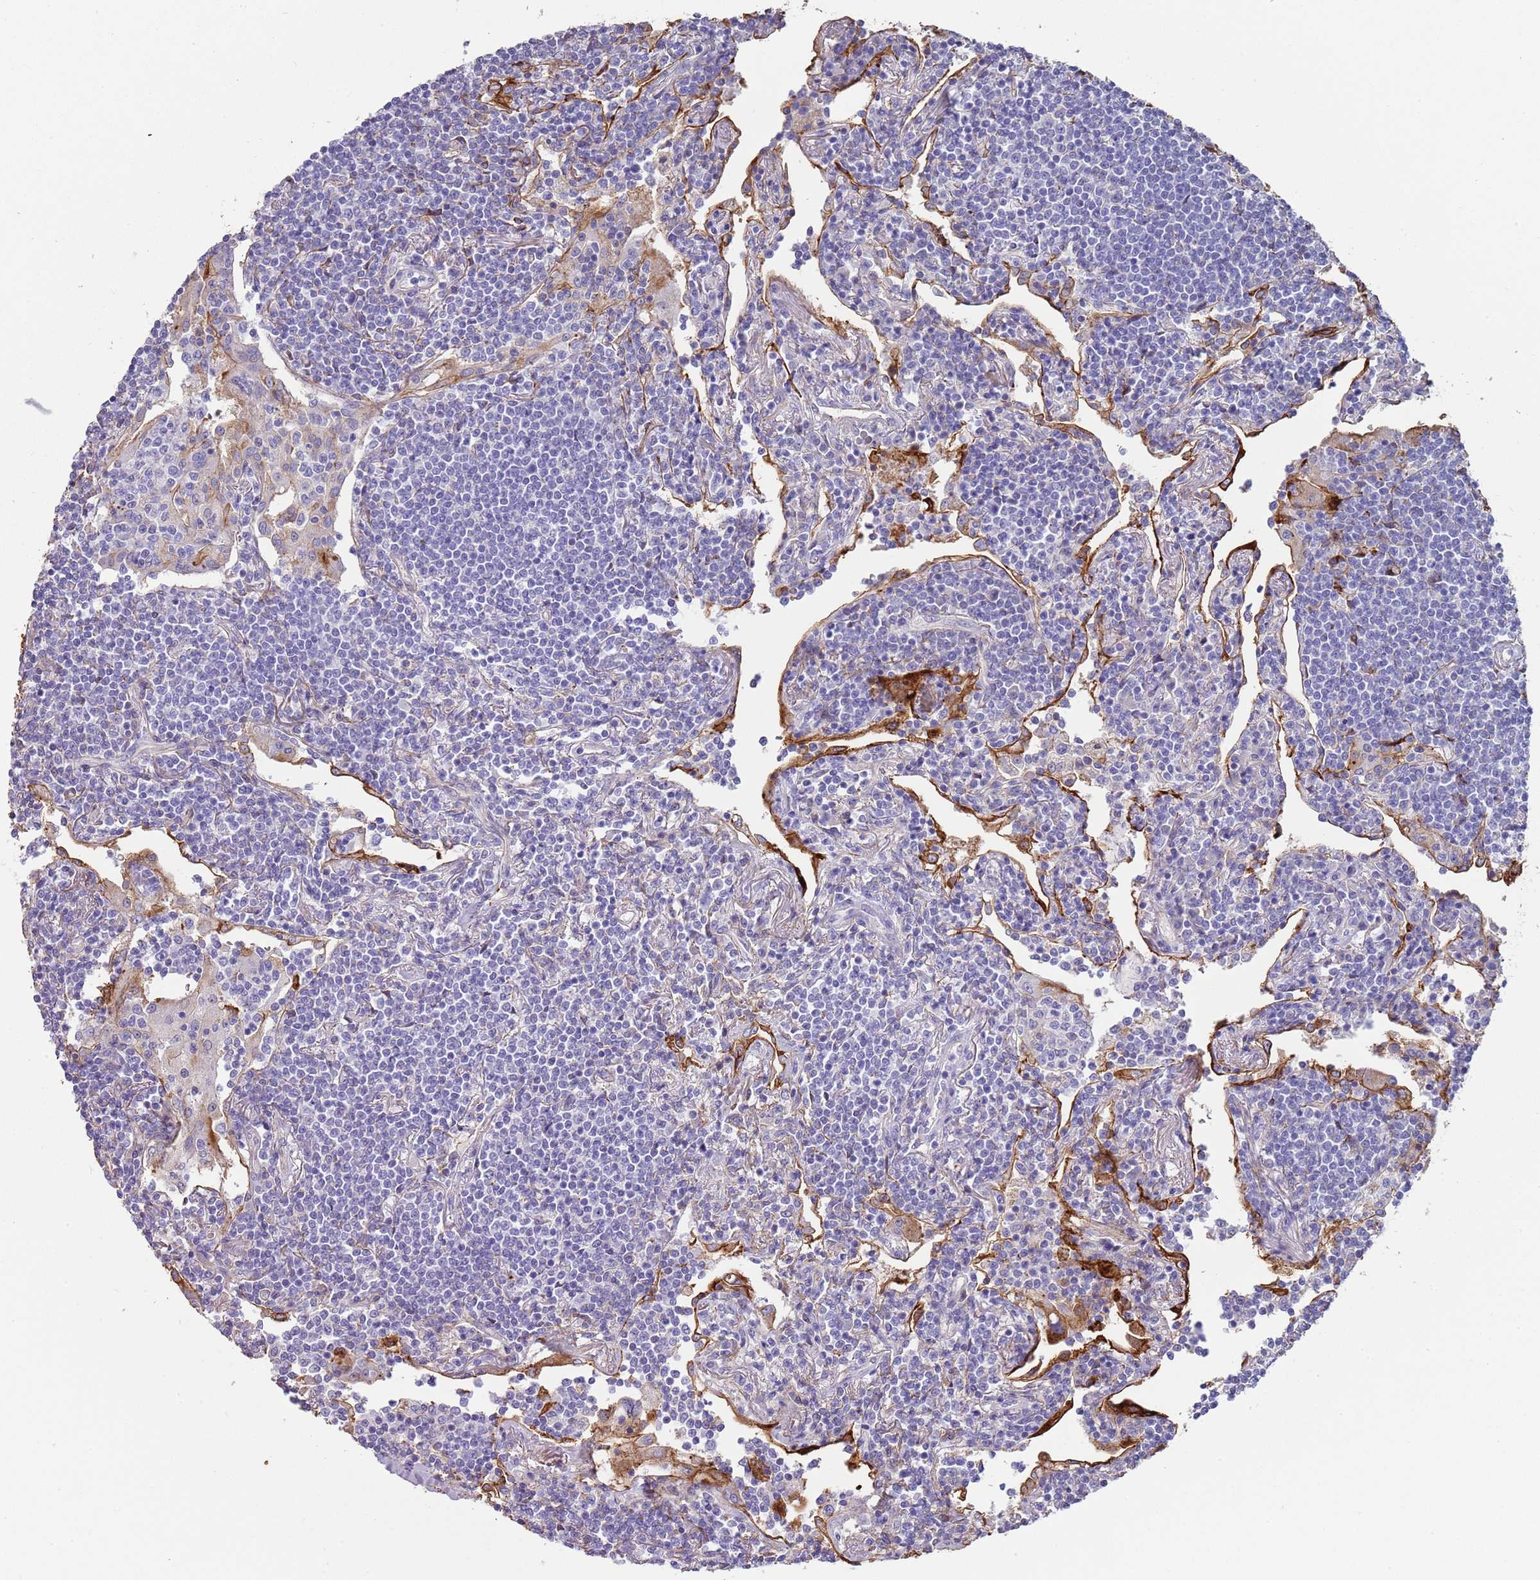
{"staining": {"intensity": "negative", "quantity": "none", "location": "none"}, "tissue": "lymphoma", "cell_type": "Tumor cells", "image_type": "cancer", "snomed": [{"axis": "morphology", "description": "Malignant lymphoma, non-Hodgkin's type, Low grade"}, {"axis": "topography", "description": "Lung"}], "caption": "Tumor cells are negative for brown protein staining in low-grade malignant lymphoma, non-Hodgkin's type.", "gene": "NBPF3", "patient": {"sex": "female", "age": 71}}